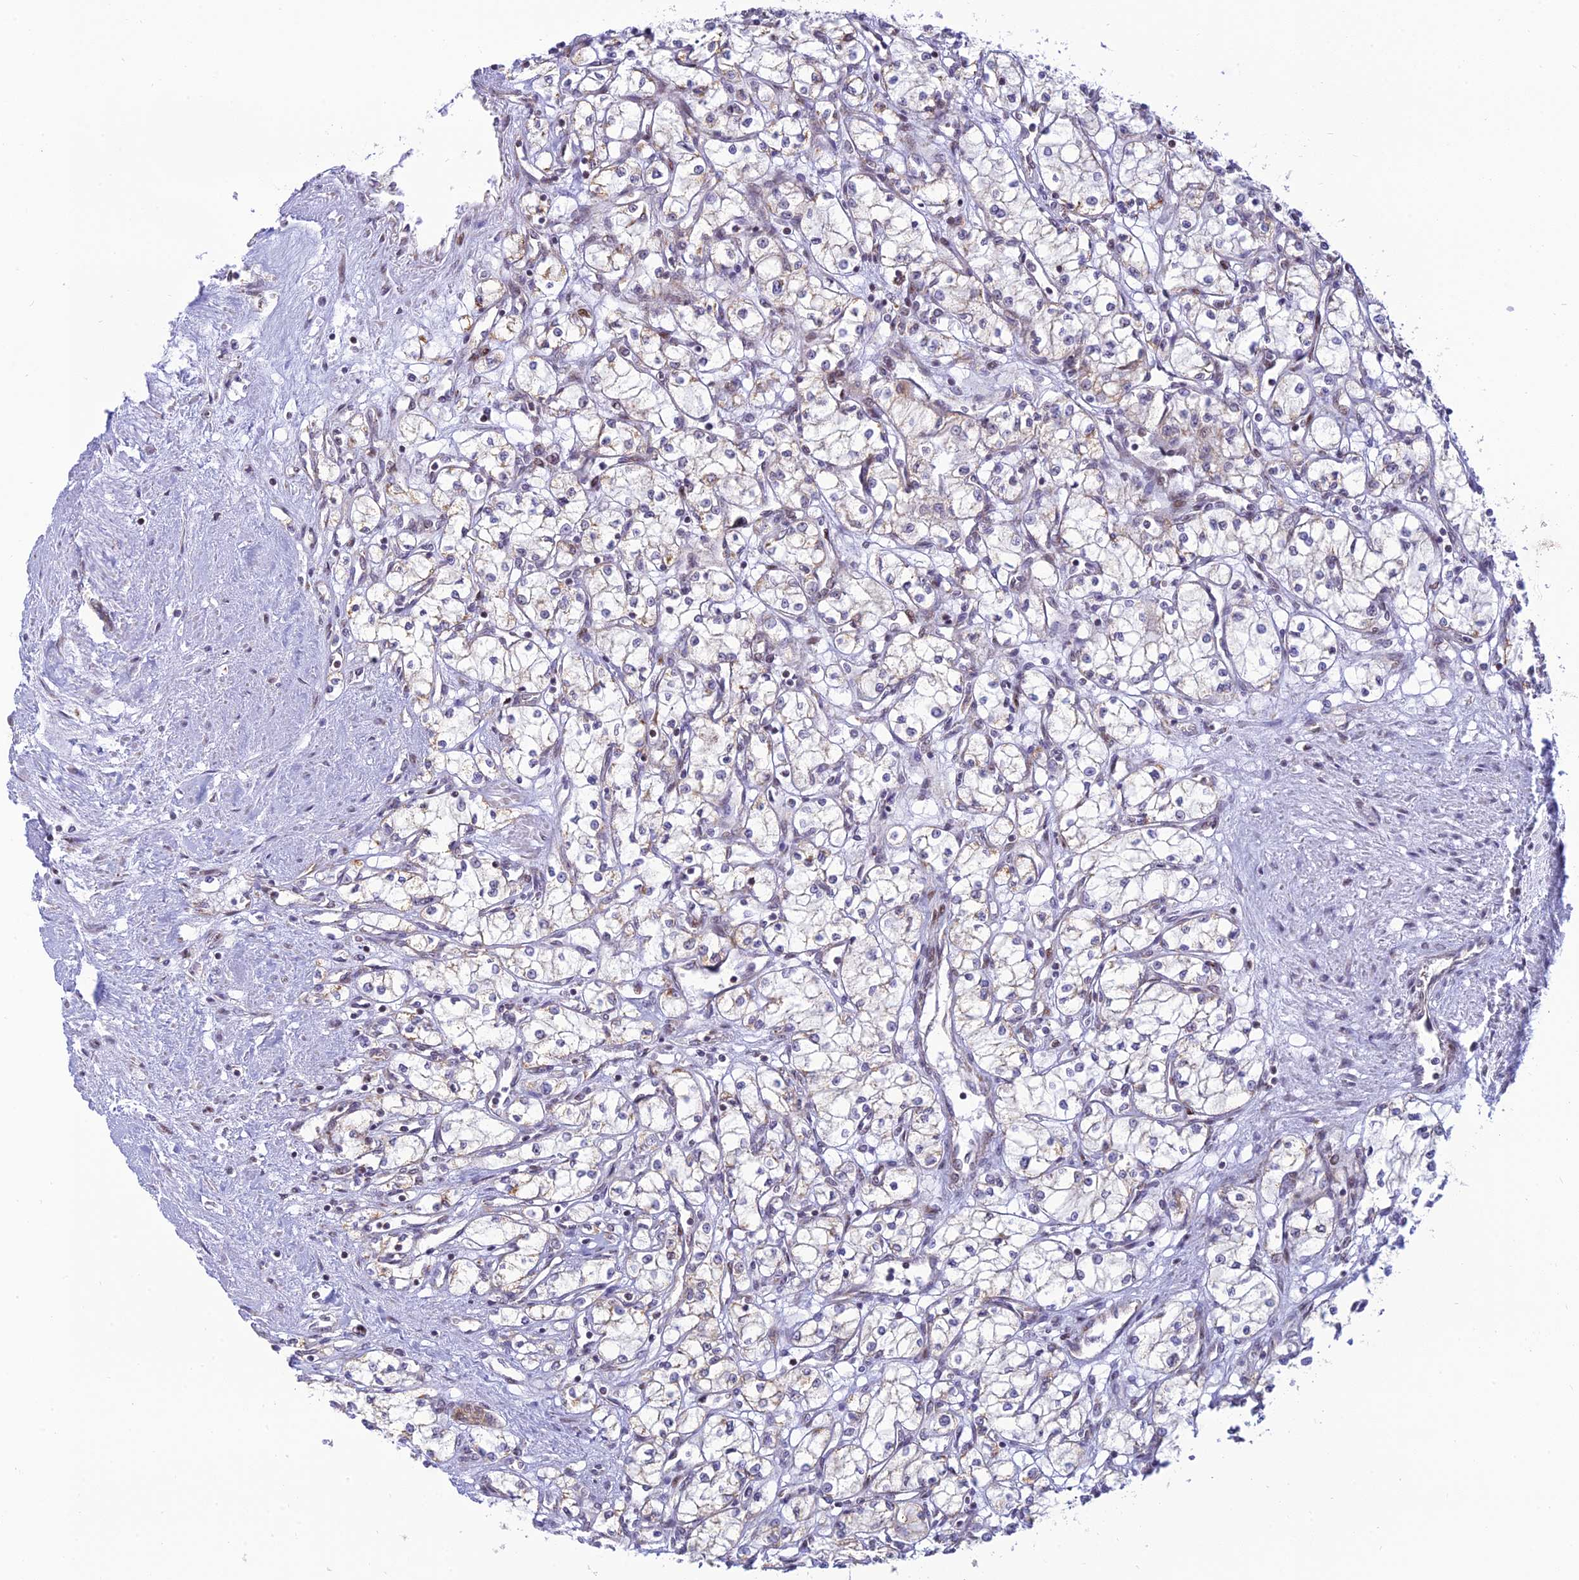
{"staining": {"intensity": "weak", "quantity": "<25%", "location": "cytoplasmic/membranous"}, "tissue": "renal cancer", "cell_type": "Tumor cells", "image_type": "cancer", "snomed": [{"axis": "morphology", "description": "Adenocarcinoma, NOS"}, {"axis": "topography", "description": "Kidney"}], "caption": "DAB (3,3'-diaminobenzidine) immunohistochemical staining of human renal adenocarcinoma displays no significant expression in tumor cells. (DAB (3,3'-diaminobenzidine) immunohistochemistry (IHC) with hematoxylin counter stain).", "gene": "HOOK2", "patient": {"sex": "male", "age": 59}}